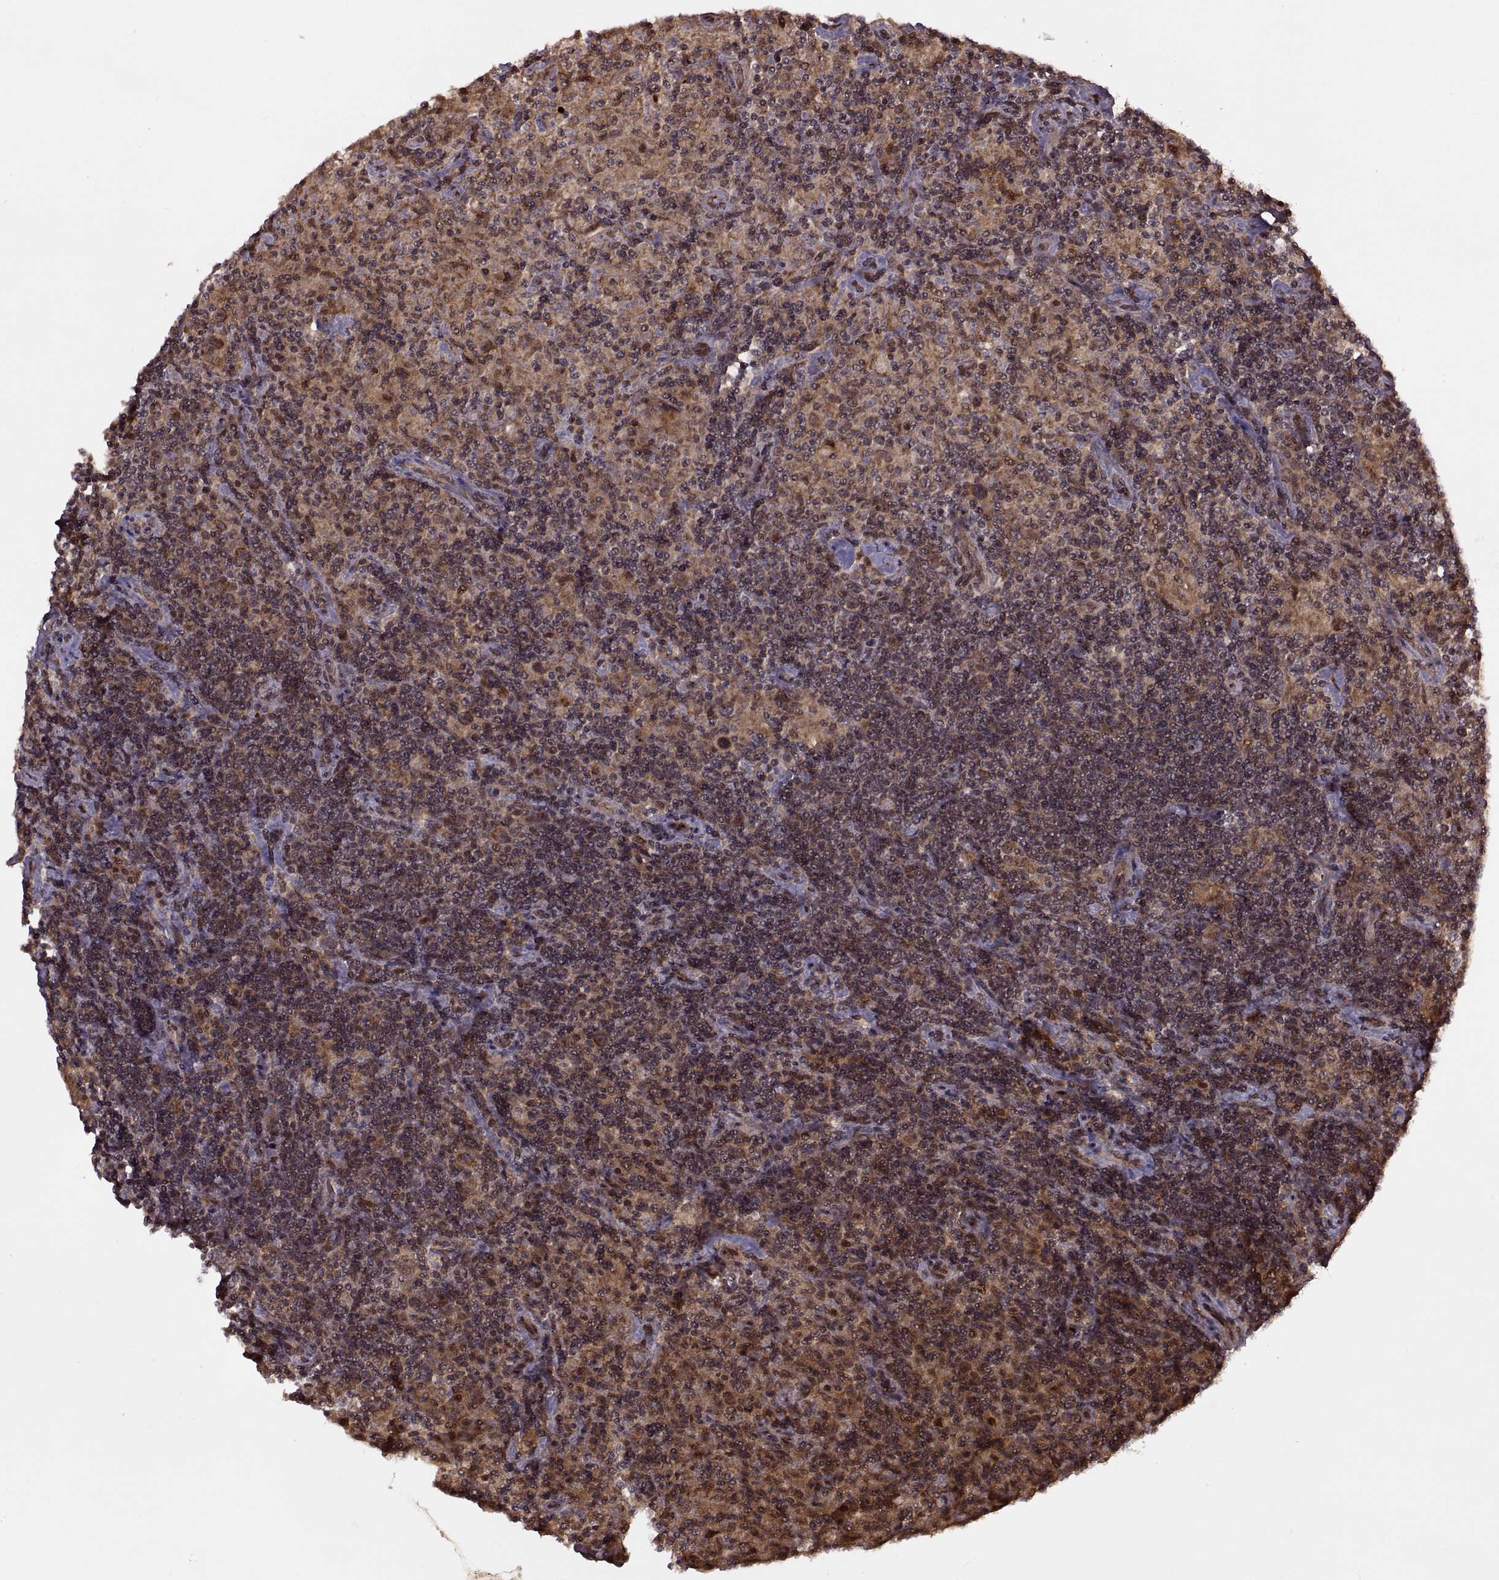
{"staining": {"intensity": "moderate", "quantity": ">75%", "location": "cytoplasmic/membranous"}, "tissue": "lymphoma", "cell_type": "Tumor cells", "image_type": "cancer", "snomed": [{"axis": "morphology", "description": "Hodgkin's disease, NOS"}, {"axis": "topography", "description": "Lymph node"}], "caption": "Immunohistochemical staining of Hodgkin's disease reveals moderate cytoplasmic/membranous protein expression in about >75% of tumor cells.", "gene": "PTOV1", "patient": {"sex": "male", "age": 70}}